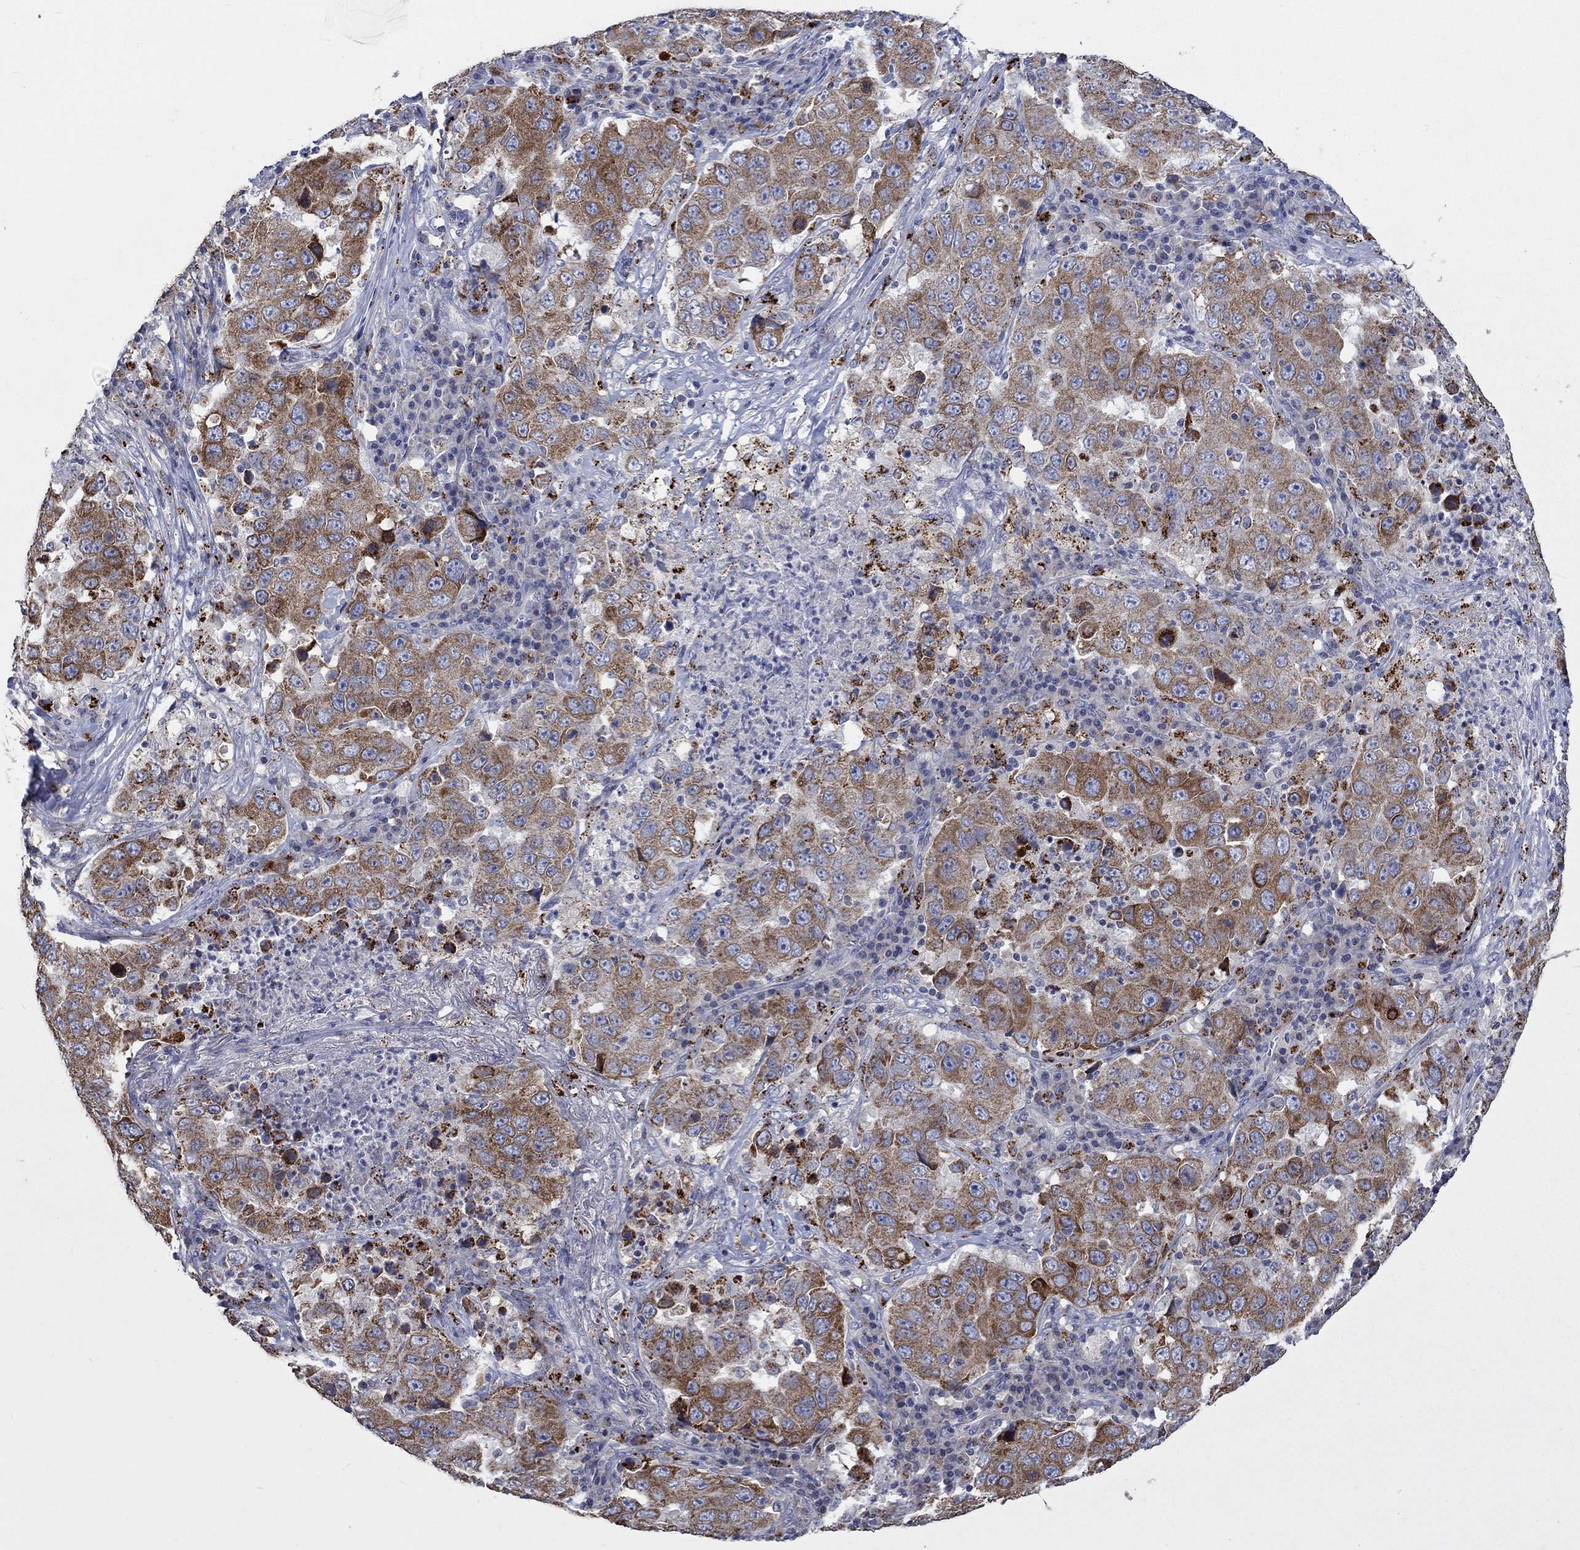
{"staining": {"intensity": "moderate", "quantity": ">75%", "location": "cytoplasmic/membranous"}, "tissue": "lung cancer", "cell_type": "Tumor cells", "image_type": "cancer", "snomed": [{"axis": "morphology", "description": "Adenocarcinoma, NOS"}, {"axis": "topography", "description": "Lung"}], "caption": "Immunohistochemical staining of human lung adenocarcinoma shows medium levels of moderate cytoplasmic/membranous protein positivity in about >75% of tumor cells.", "gene": "UGT8", "patient": {"sex": "male", "age": 73}}